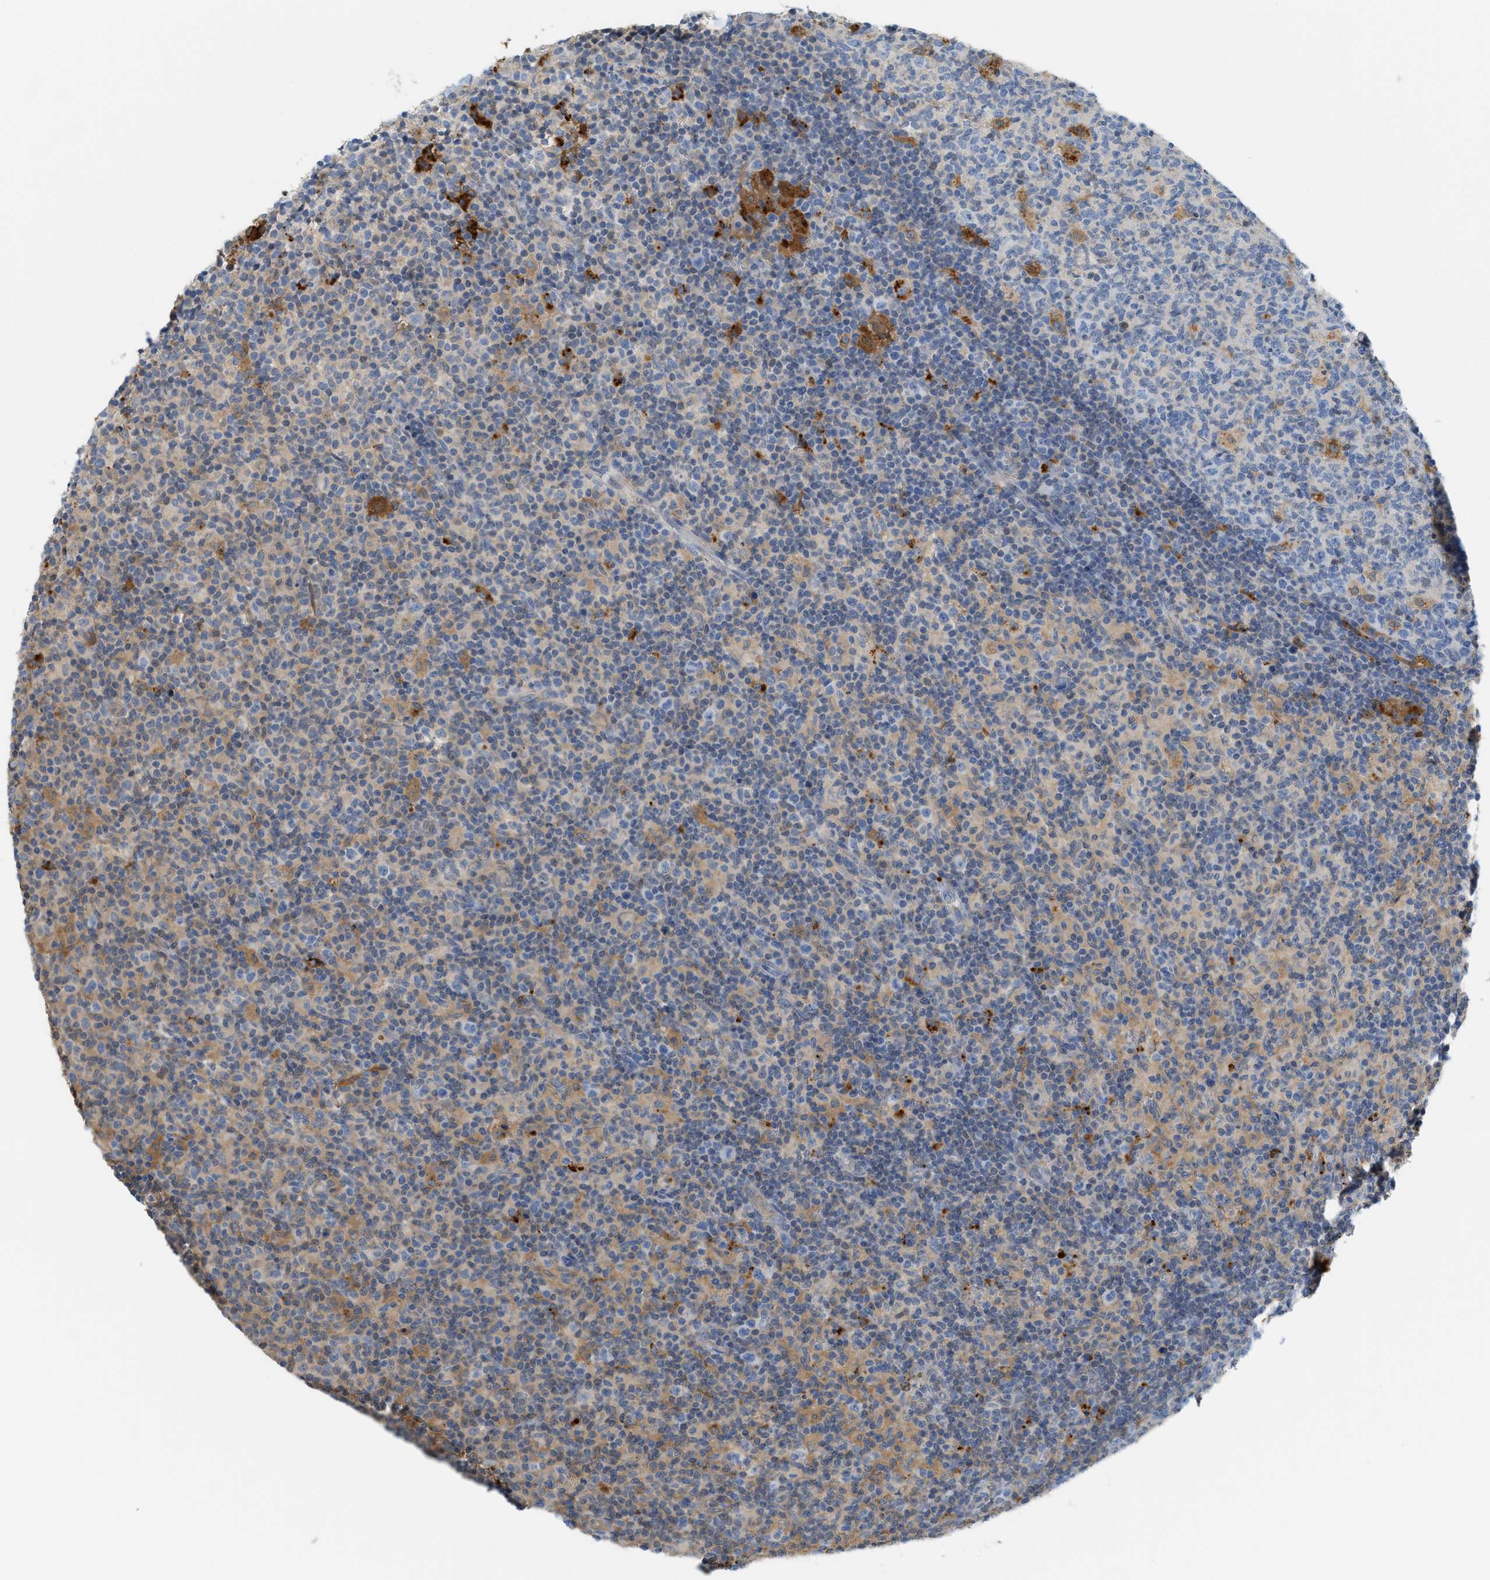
{"staining": {"intensity": "weak", "quantity": "25%-75%", "location": "cytoplasmic/membranous"}, "tissue": "lymph node", "cell_type": "Germinal center cells", "image_type": "normal", "snomed": [{"axis": "morphology", "description": "Normal tissue, NOS"}, {"axis": "morphology", "description": "Inflammation, NOS"}, {"axis": "topography", "description": "Lymph node"}], "caption": "Lymph node stained with DAB immunohistochemistry (IHC) displays low levels of weak cytoplasmic/membranous staining in about 25%-75% of germinal center cells.", "gene": "CSTB", "patient": {"sex": "male", "age": 55}}